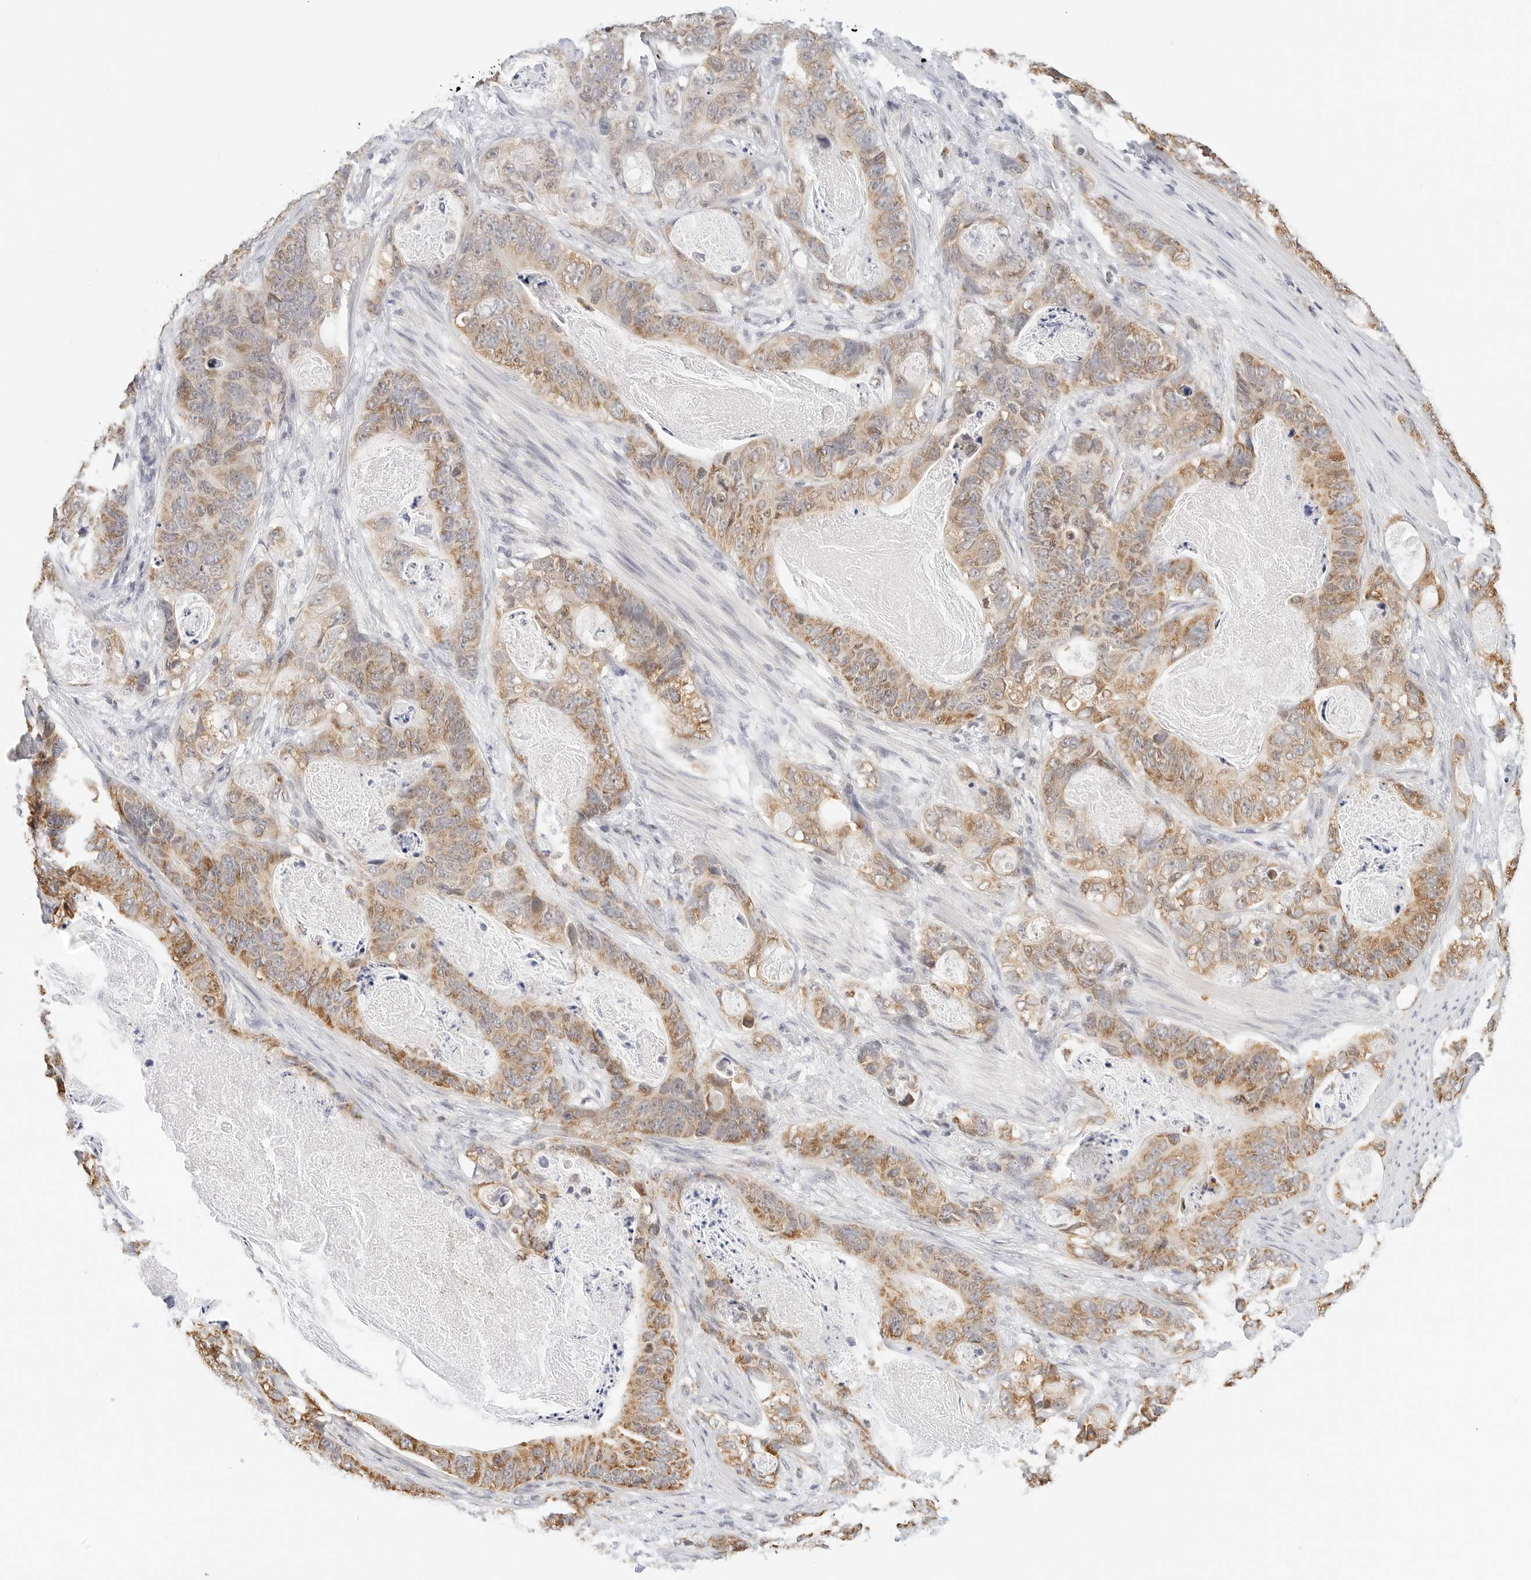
{"staining": {"intensity": "moderate", "quantity": ">75%", "location": "cytoplasmic/membranous"}, "tissue": "stomach cancer", "cell_type": "Tumor cells", "image_type": "cancer", "snomed": [{"axis": "morphology", "description": "Normal tissue, NOS"}, {"axis": "morphology", "description": "Adenocarcinoma, NOS"}, {"axis": "topography", "description": "Stomach"}], "caption": "A brown stain labels moderate cytoplasmic/membranous expression of a protein in stomach cancer (adenocarcinoma) tumor cells.", "gene": "ATL1", "patient": {"sex": "female", "age": 89}}